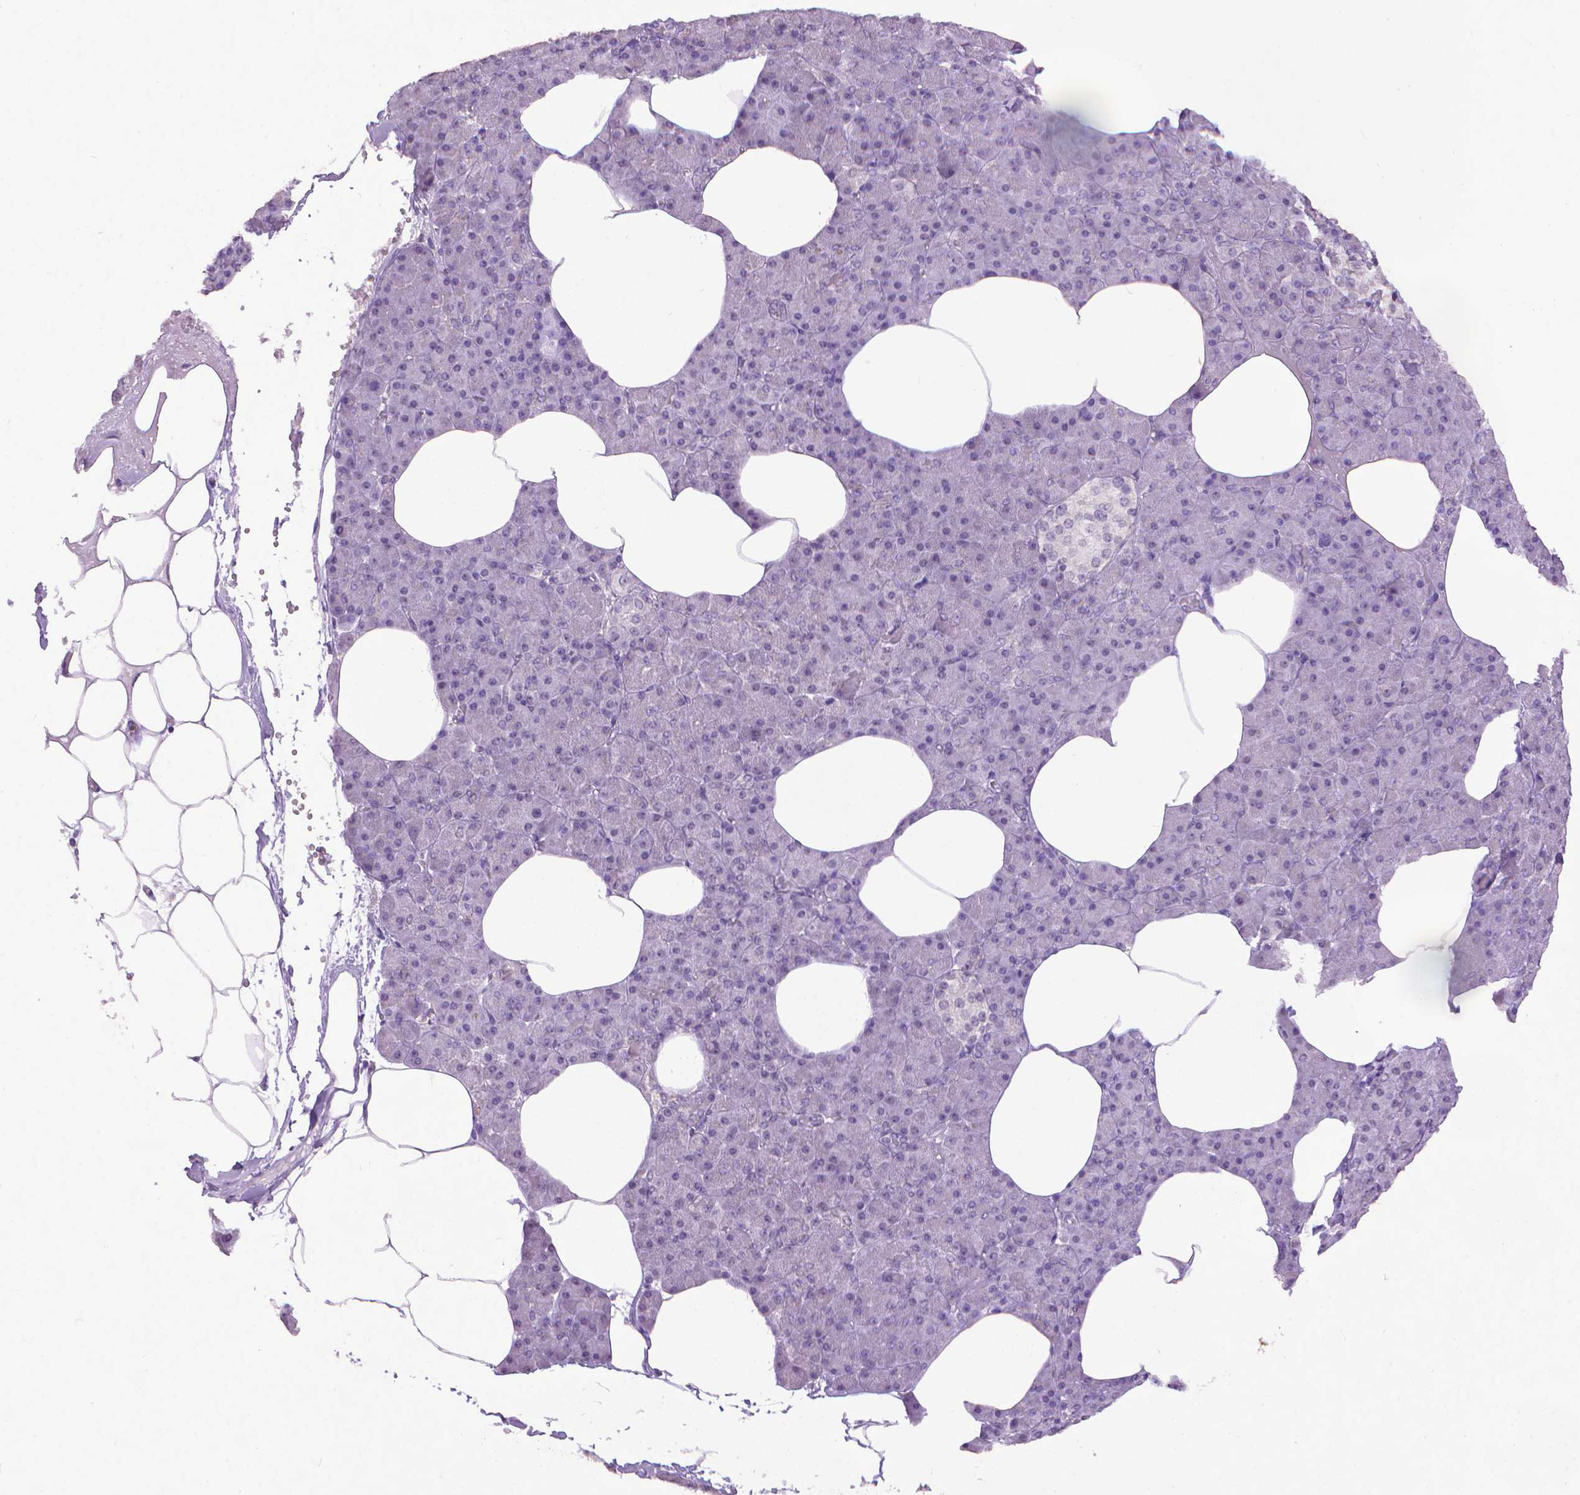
{"staining": {"intensity": "negative", "quantity": "none", "location": "none"}, "tissue": "pancreas", "cell_type": "Exocrine glandular cells", "image_type": "normal", "snomed": [{"axis": "morphology", "description": "Normal tissue, NOS"}, {"axis": "topography", "description": "Pancreas"}], "caption": "The histopathology image shows no staining of exocrine glandular cells in normal pancreas. (DAB immunohistochemistry (IHC), high magnification).", "gene": "KMO", "patient": {"sex": "female", "age": 45}}